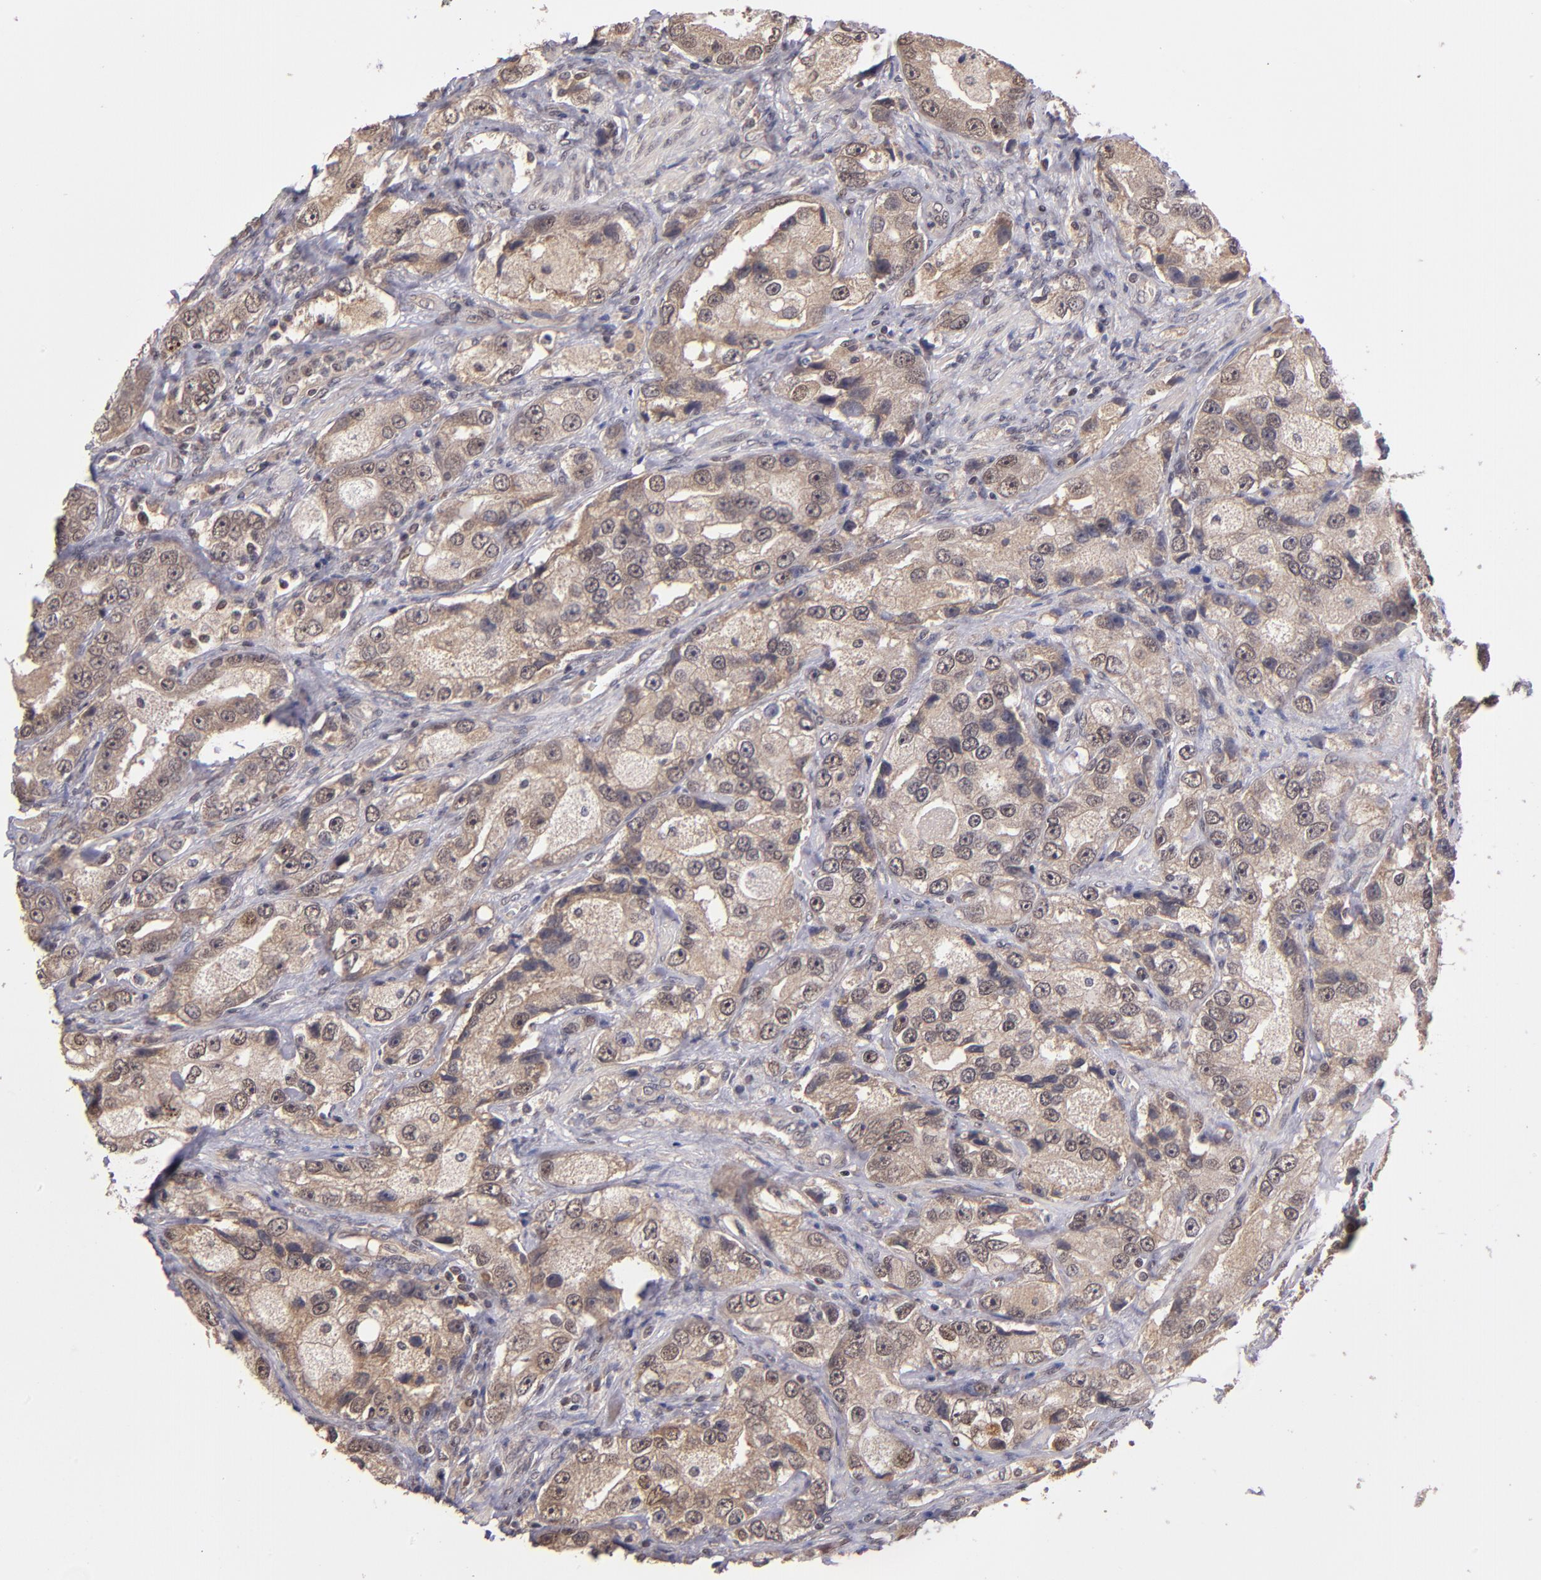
{"staining": {"intensity": "weak", "quantity": ">75%", "location": "cytoplasmic/membranous,nuclear"}, "tissue": "prostate cancer", "cell_type": "Tumor cells", "image_type": "cancer", "snomed": [{"axis": "morphology", "description": "Adenocarcinoma, High grade"}, {"axis": "topography", "description": "Prostate"}], "caption": "Prostate high-grade adenocarcinoma tissue reveals weak cytoplasmic/membranous and nuclear positivity in about >75% of tumor cells, visualized by immunohistochemistry.", "gene": "ABHD12B", "patient": {"sex": "male", "age": 63}}